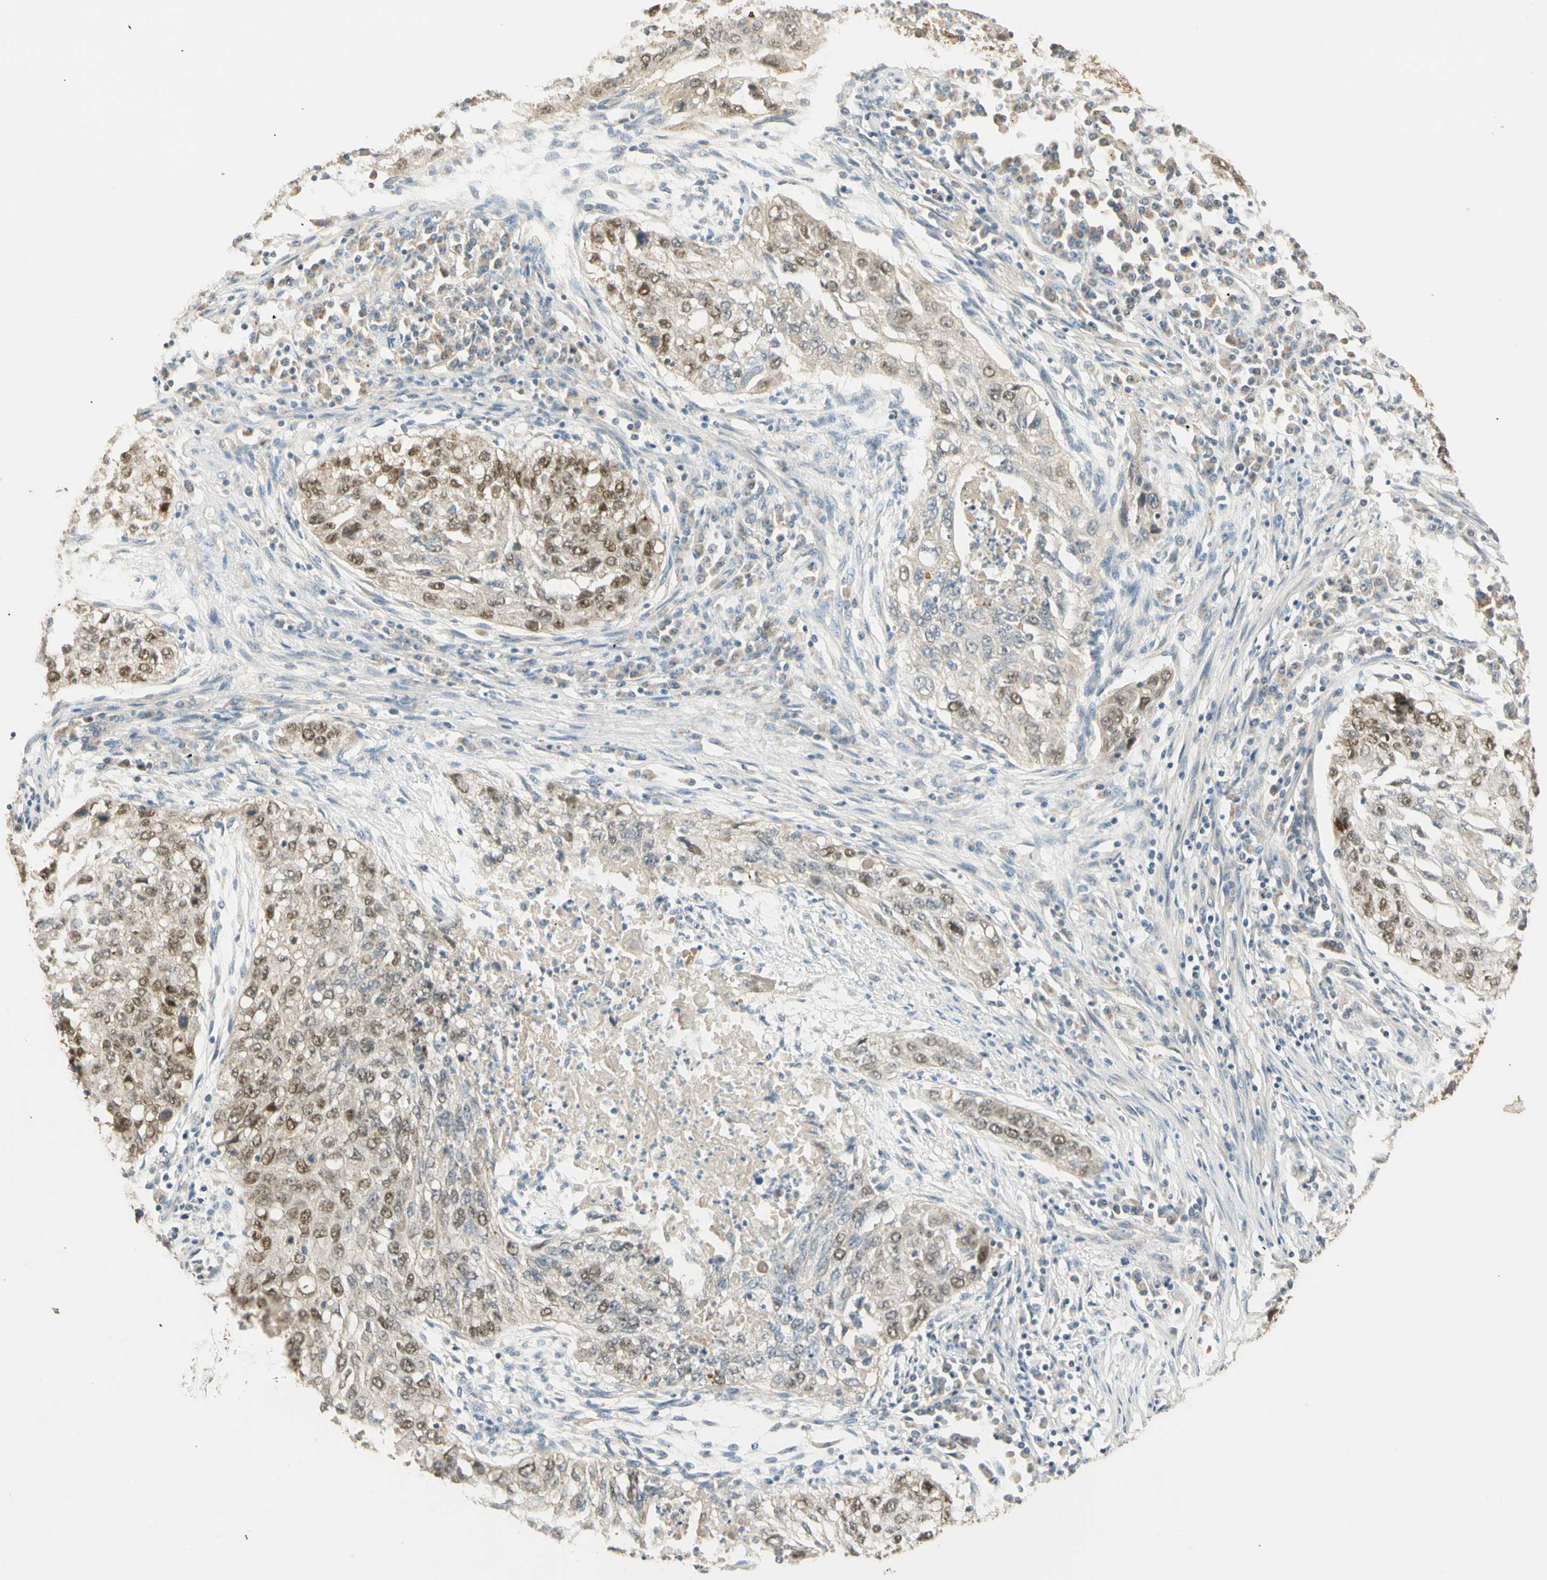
{"staining": {"intensity": "weak", "quantity": "25%-75%", "location": "cytoplasmic/membranous,nuclear"}, "tissue": "lung cancer", "cell_type": "Tumor cells", "image_type": "cancer", "snomed": [{"axis": "morphology", "description": "Squamous cell carcinoma, NOS"}, {"axis": "topography", "description": "Lung"}], "caption": "DAB (3,3'-diaminobenzidine) immunohistochemical staining of human lung cancer displays weak cytoplasmic/membranous and nuclear protein positivity in about 25%-75% of tumor cells. The staining was performed using DAB (3,3'-diaminobenzidine) to visualize the protein expression in brown, while the nuclei were stained in blue with hematoxylin (Magnification: 20x).", "gene": "RAD18", "patient": {"sex": "female", "age": 63}}